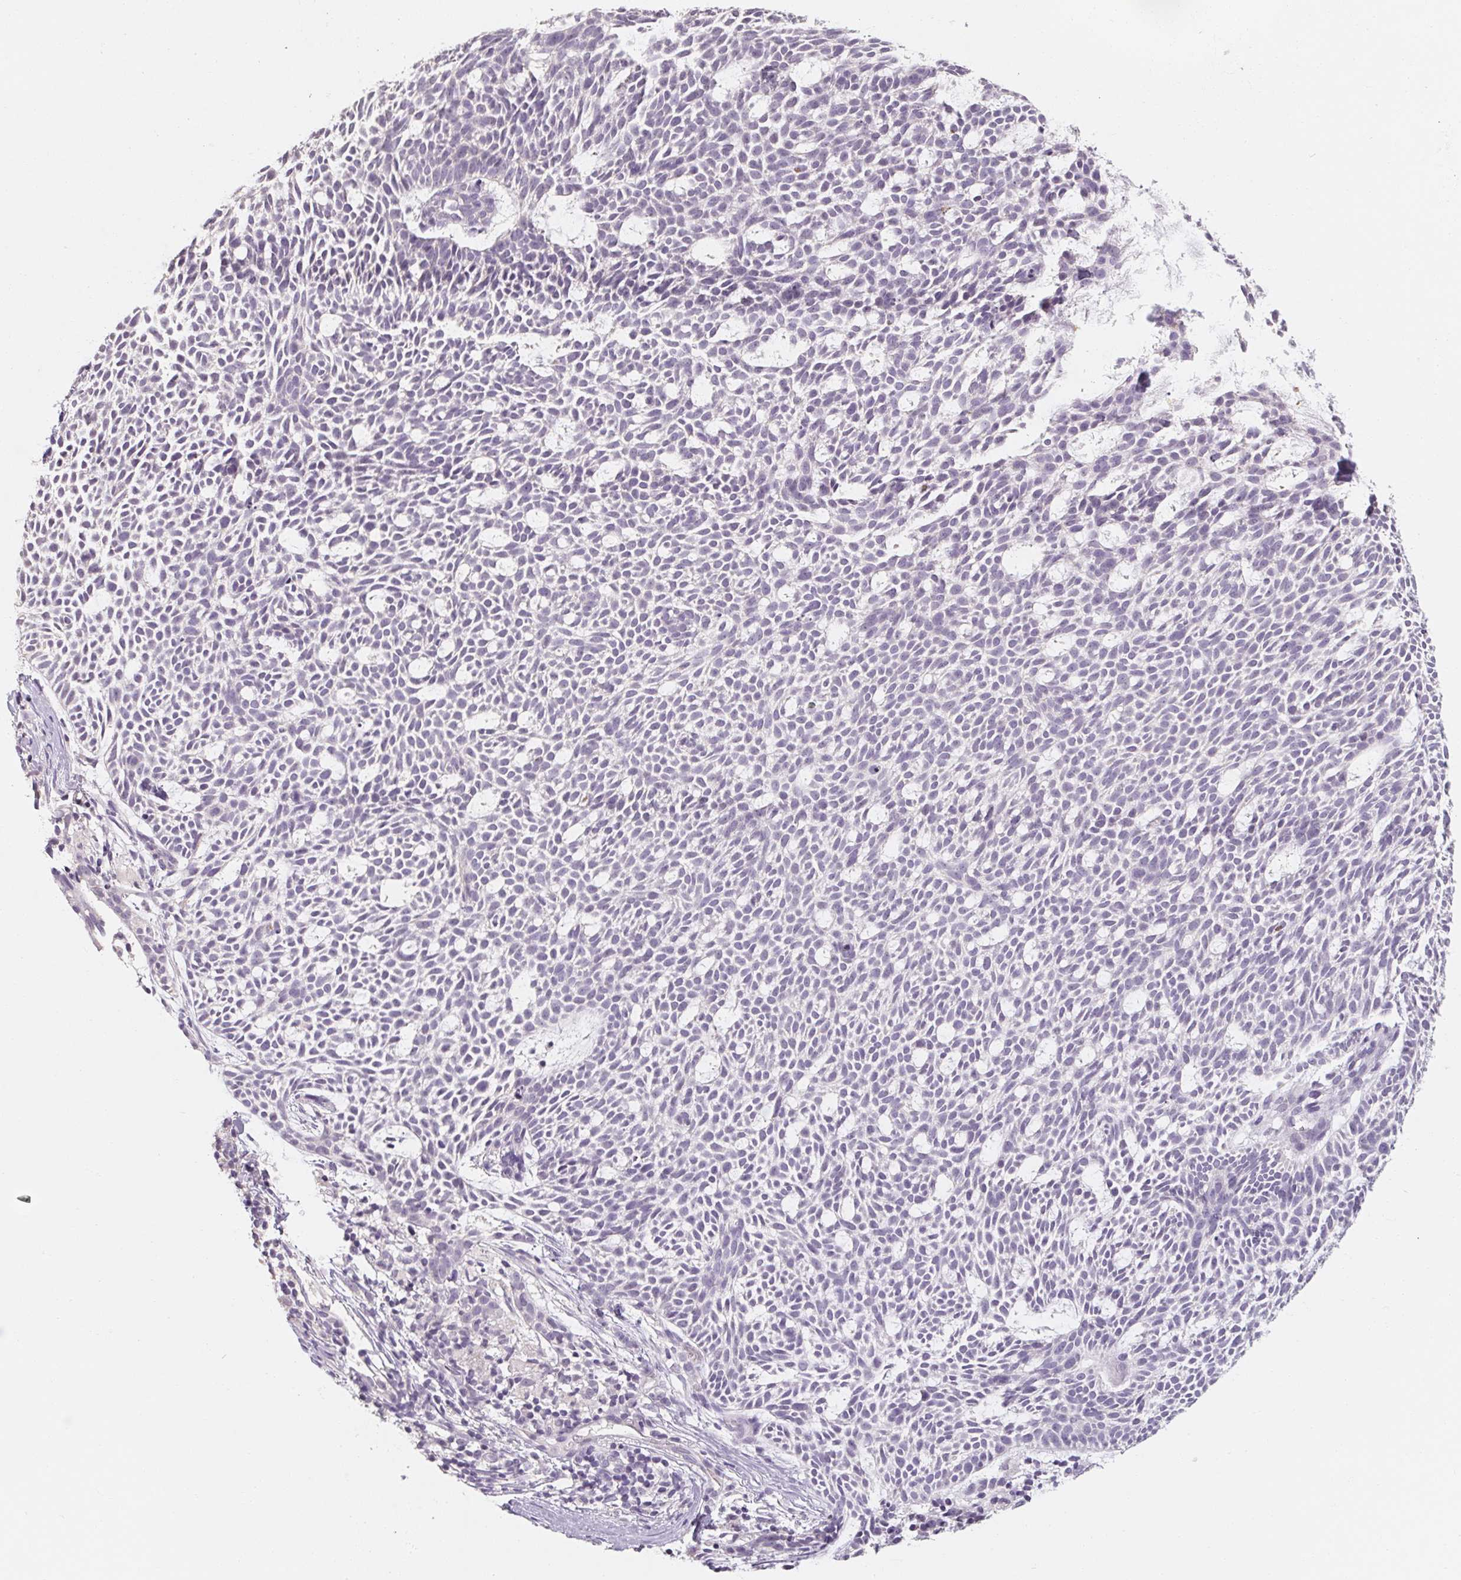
{"staining": {"intensity": "negative", "quantity": "none", "location": "none"}, "tissue": "skin cancer", "cell_type": "Tumor cells", "image_type": "cancer", "snomed": [{"axis": "morphology", "description": "Basal cell carcinoma"}, {"axis": "topography", "description": "Skin"}], "caption": "Immunohistochemistry (IHC) of human skin cancer (basal cell carcinoma) displays no staining in tumor cells. The staining is performed using DAB (3,3'-diaminobenzidine) brown chromogen with nuclei counter-stained in using hematoxylin.", "gene": "CAPZA3", "patient": {"sex": "male", "age": 83}}